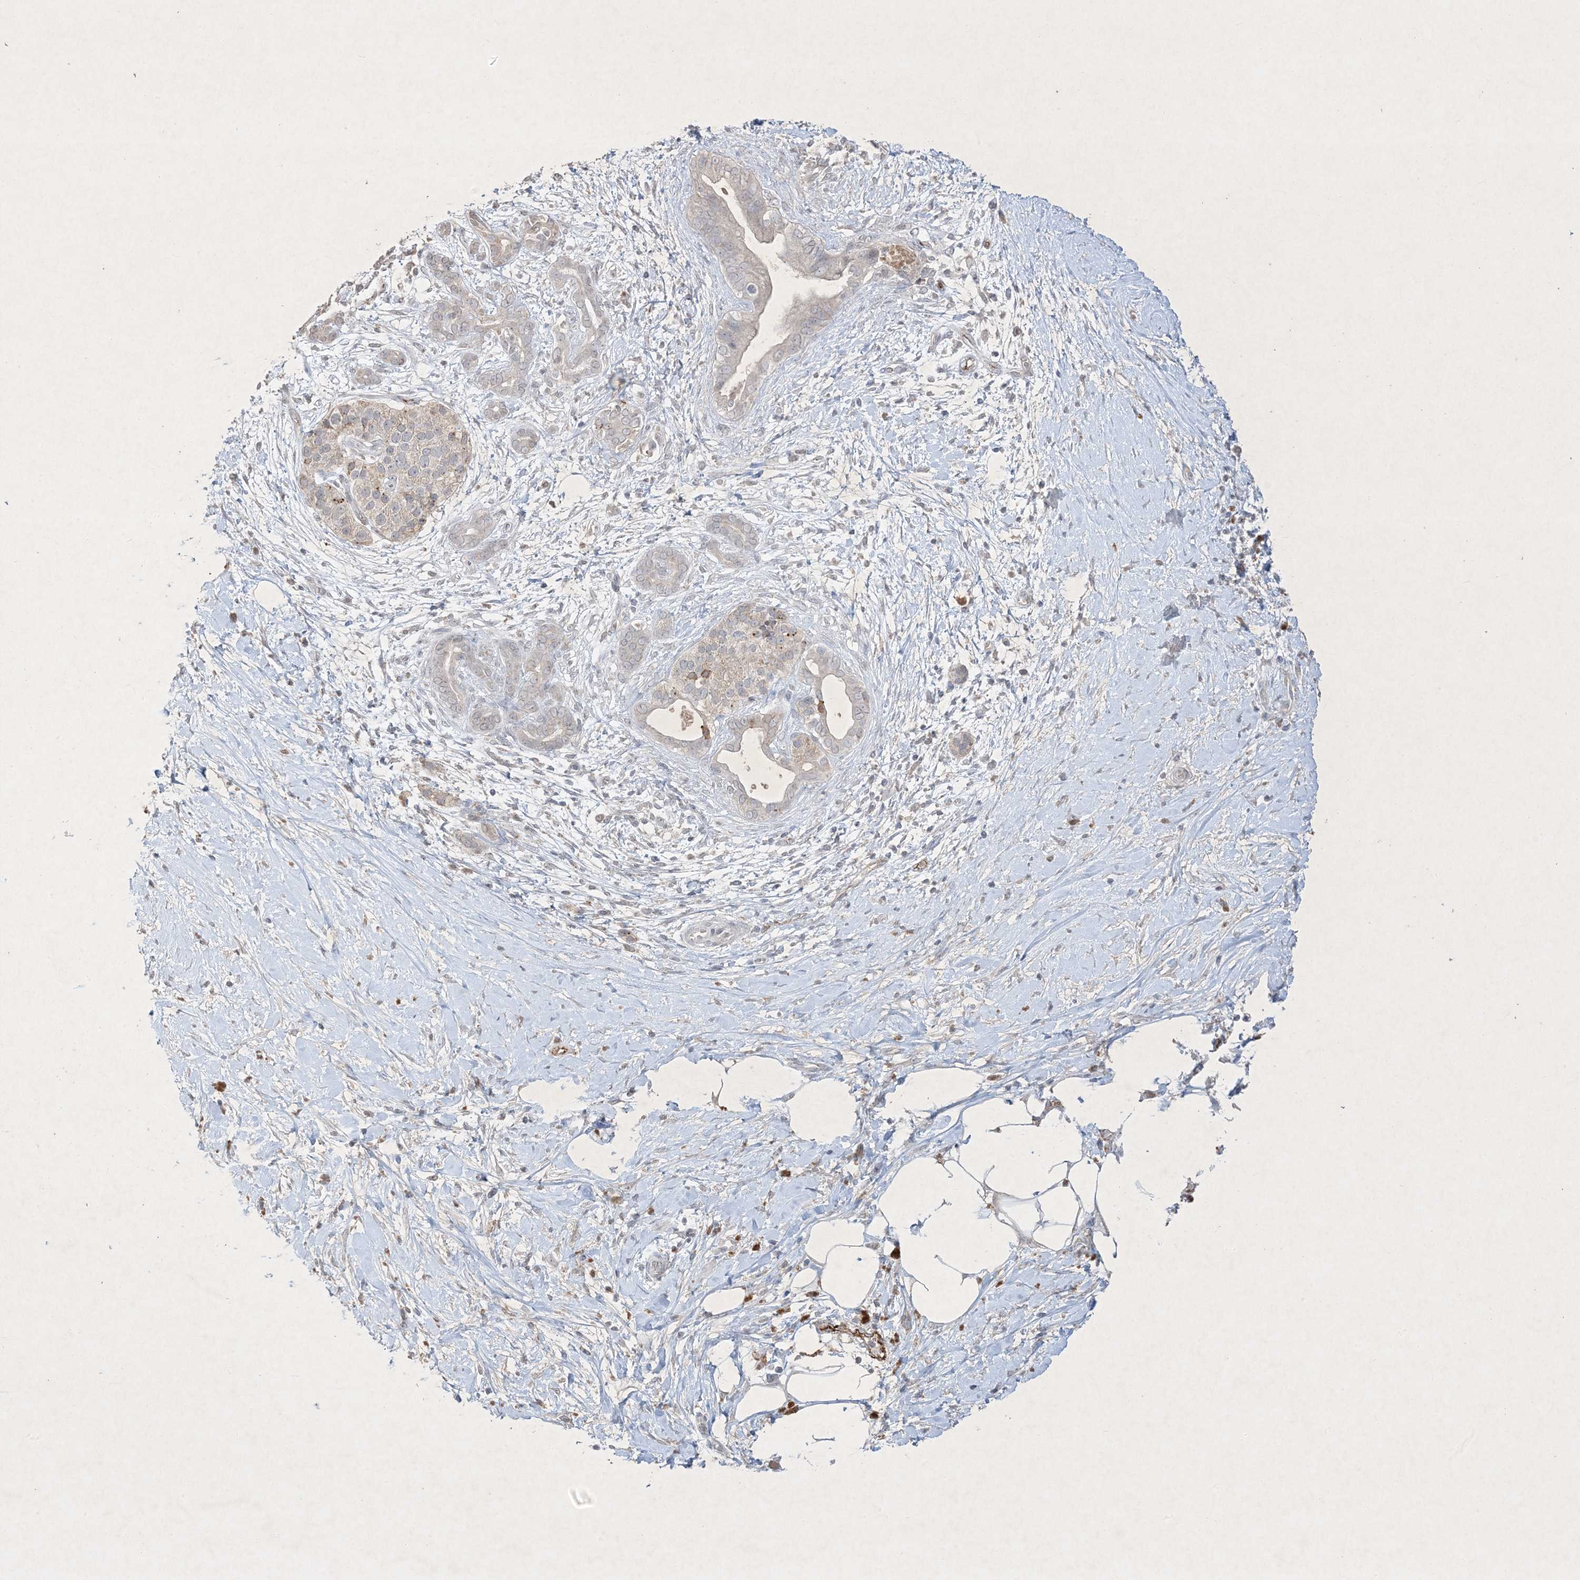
{"staining": {"intensity": "negative", "quantity": "none", "location": "none"}, "tissue": "pancreatic cancer", "cell_type": "Tumor cells", "image_type": "cancer", "snomed": [{"axis": "morphology", "description": "Adenocarcinoma, NOS"}, {"axis": "topography", "description": "Pancreas"}], "caption": "Immunohistochemical staining of adenocarcinoma (pancreatic) demonstrates no significant staining in tumor cells.", "gene": "PRSS36", "patient": {"sex": "male", "age": 58}}